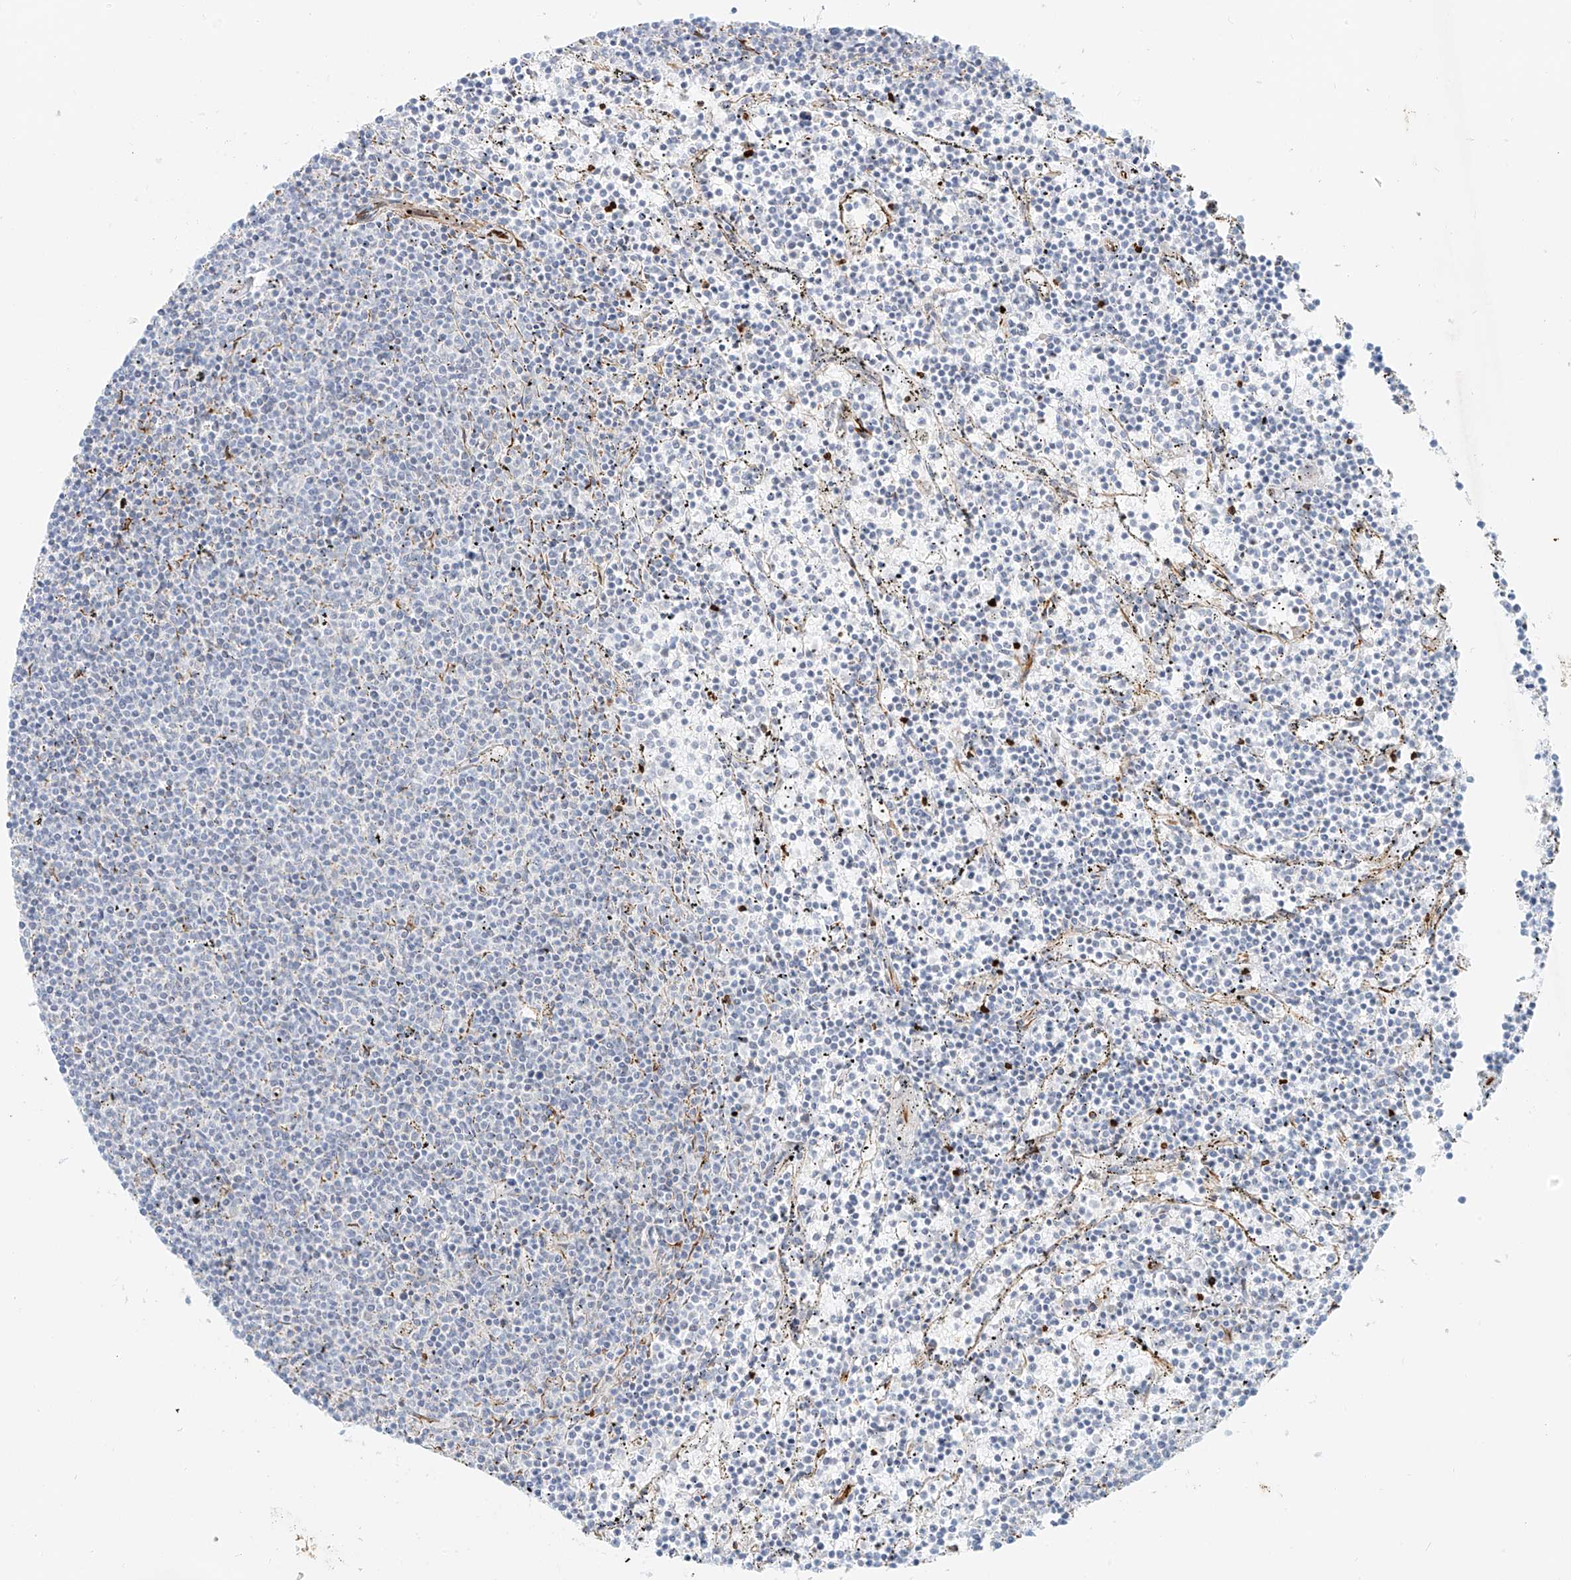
{"staining": {"intensity": "negative", "quantity": "none", "location": "none"}, "tissue": "lymphoma", "cell_type": "Tumor cells", "image_type": "cancer", "snomed": [{"axis": "morphology", "description": "Malignant lymphoma, non-Hodgkin's type, Low grade"}, {"axis": "topography", "description": "Spleen"}], "caption": "The IHC image has no significant expression in tumor cells of lymphoma tissue.", "gene": "OCSTAMP", "patient": {"sex": "female", "age": 50}}